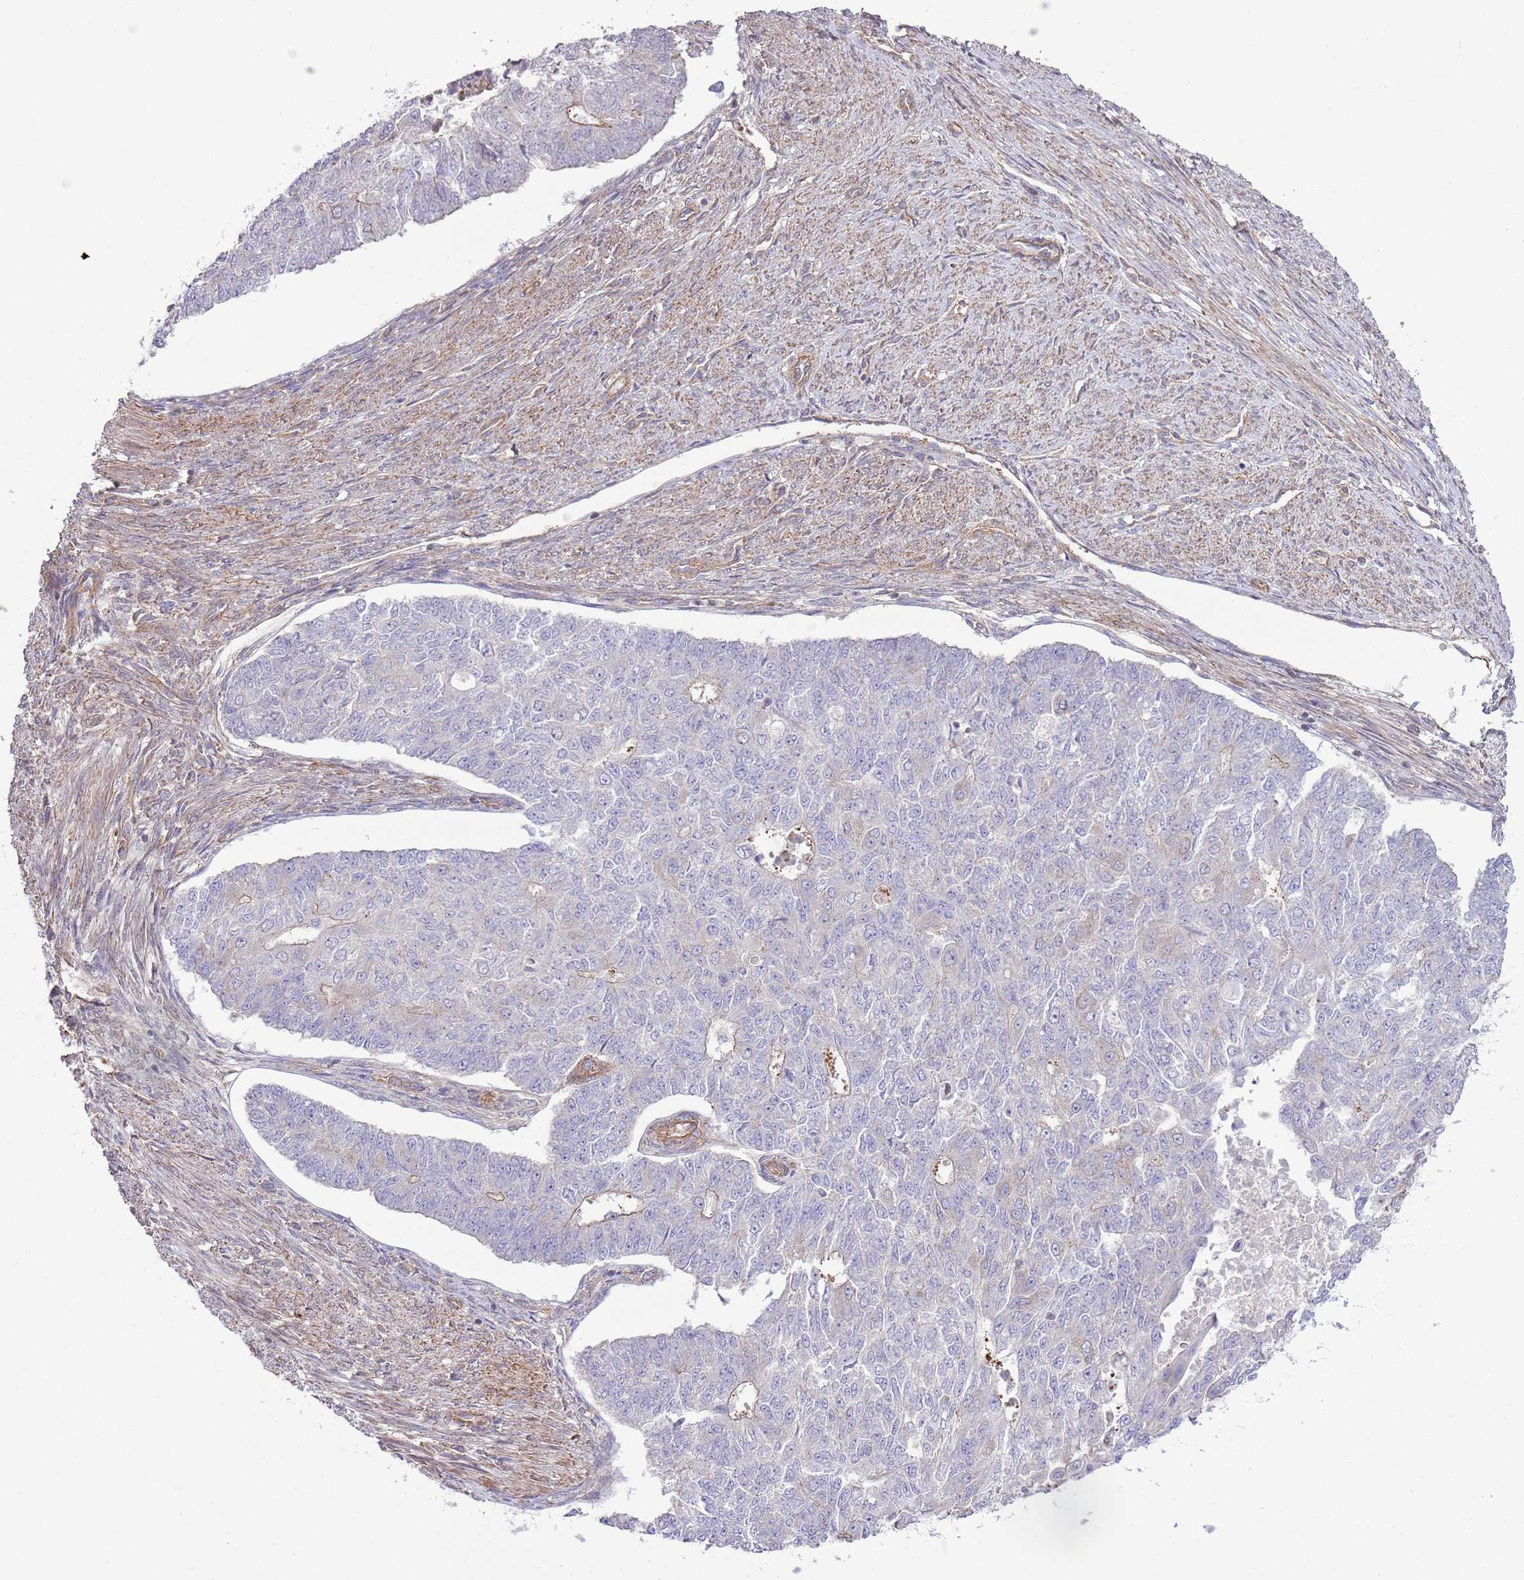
{"staining": {"intensity": "negative", "quantity": "none", "location": "none"}, "tissue": "endometrial cancer", "cell_type": "Tumor cells", "image_type": "cancer", "snomed": [{"axis": "morphology", "description": "Adenocarcinoma, NOS"}, {"axis": "topography", "description": "Endometrium"}], "caption": "DAB (3,3'-diaminobenzidine) immunohistochemical staining of adenocarcinoma (endometrial) shows no significant expression in tumor cells.", "gene": "LPIN2", "patient": {"sex": "female", "age": 32}}